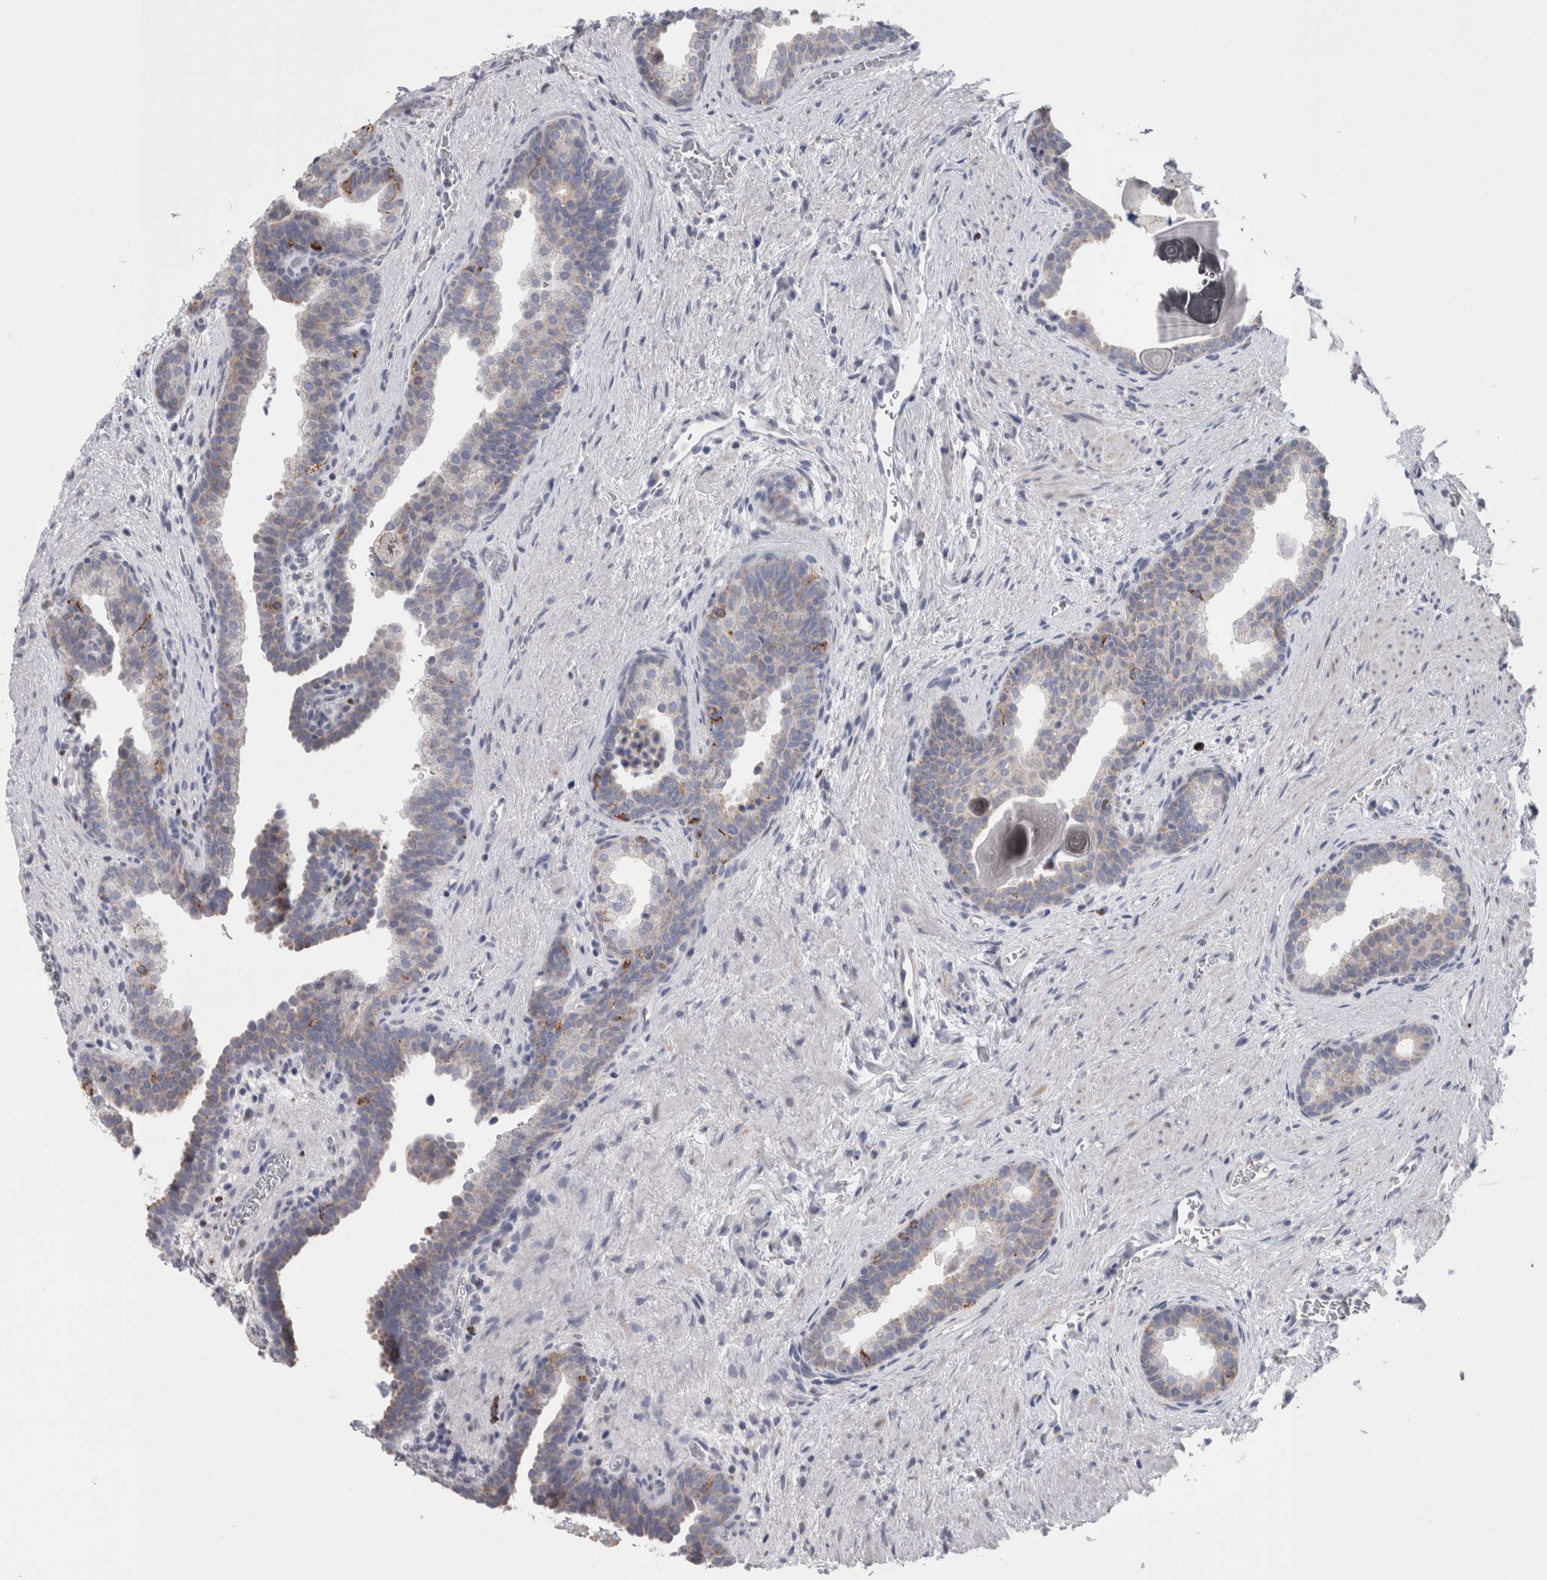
{"staining": {"intensity": "weak", "quantity": "<25%", "location": "cytoplasmic/membranous"}, "tissue": "prostate", "cell_type": "Glandular cells", "image_type": "normal", "snomed": [{"axis": "morphology", "description": "Normal tissue, NOS"}, {"axis": "topography", "description": "Prostate"}], "caption": "Protein analysis of normal prostate exhibits no significant staining in glandular cells. The staining was performed using DAB to visualize the protein expression in brown, while the nuclei were stained in blue with hematoxylin (Magnification: 20x).", "gene": "GDAP1", "patient": {"sex": "male", "age": 48}}